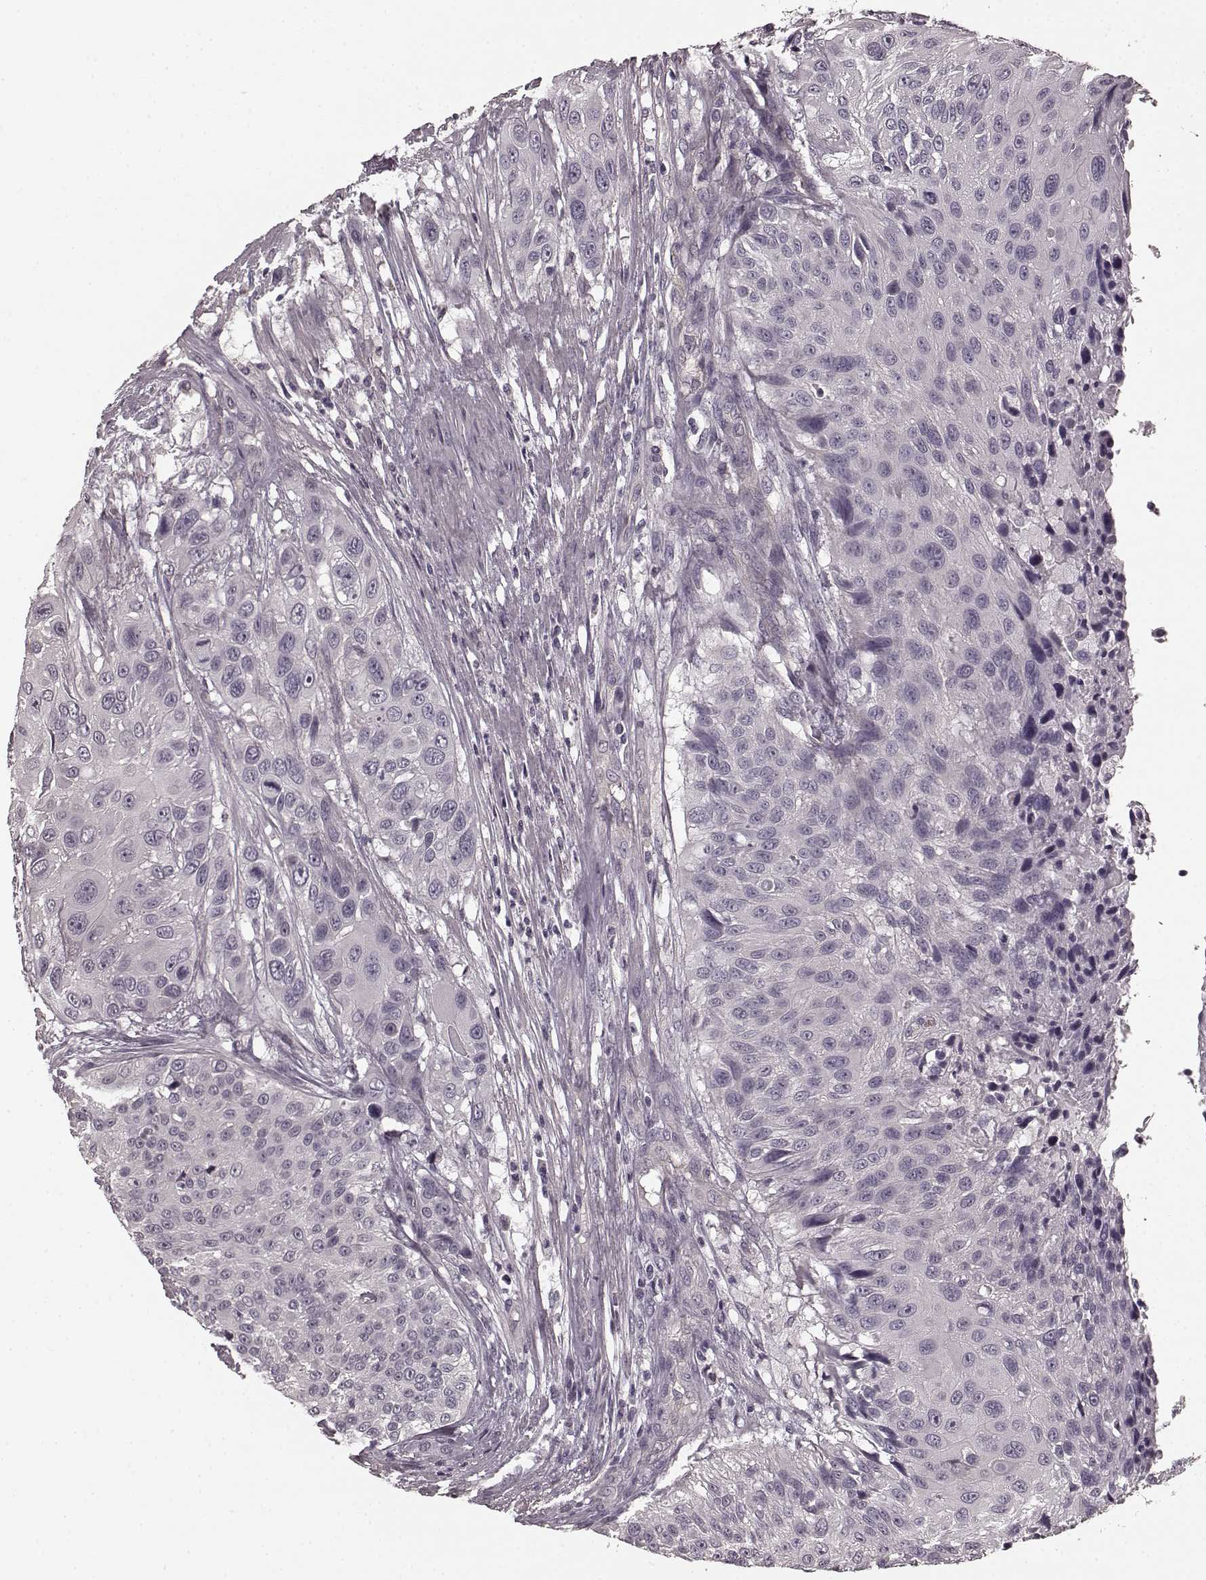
{"staining": {"intensity": "negative", "quantity": "none", "location": "none"}, "tissue": "urothelial cancer", "cell_type": "Tumor cells", "image_type": "cancer", "snomed": [{"axis": "morphology", "description": "Urothelial carcinoma, NOS"}, {"axis": "topography", "description": "Urinary bladder"}], "caption": "This is a image of immunohistochemistry staining of transitional cell carcinoma, which shows no positivity in tumor cells. The staining is performed using DAB (3,3'-diaminobenzidine) brown chromogen with nuclei counter-stained in using hematoxylin.", "gene": "PRKCE", "patient": {"sex": "male", "age": 55}}